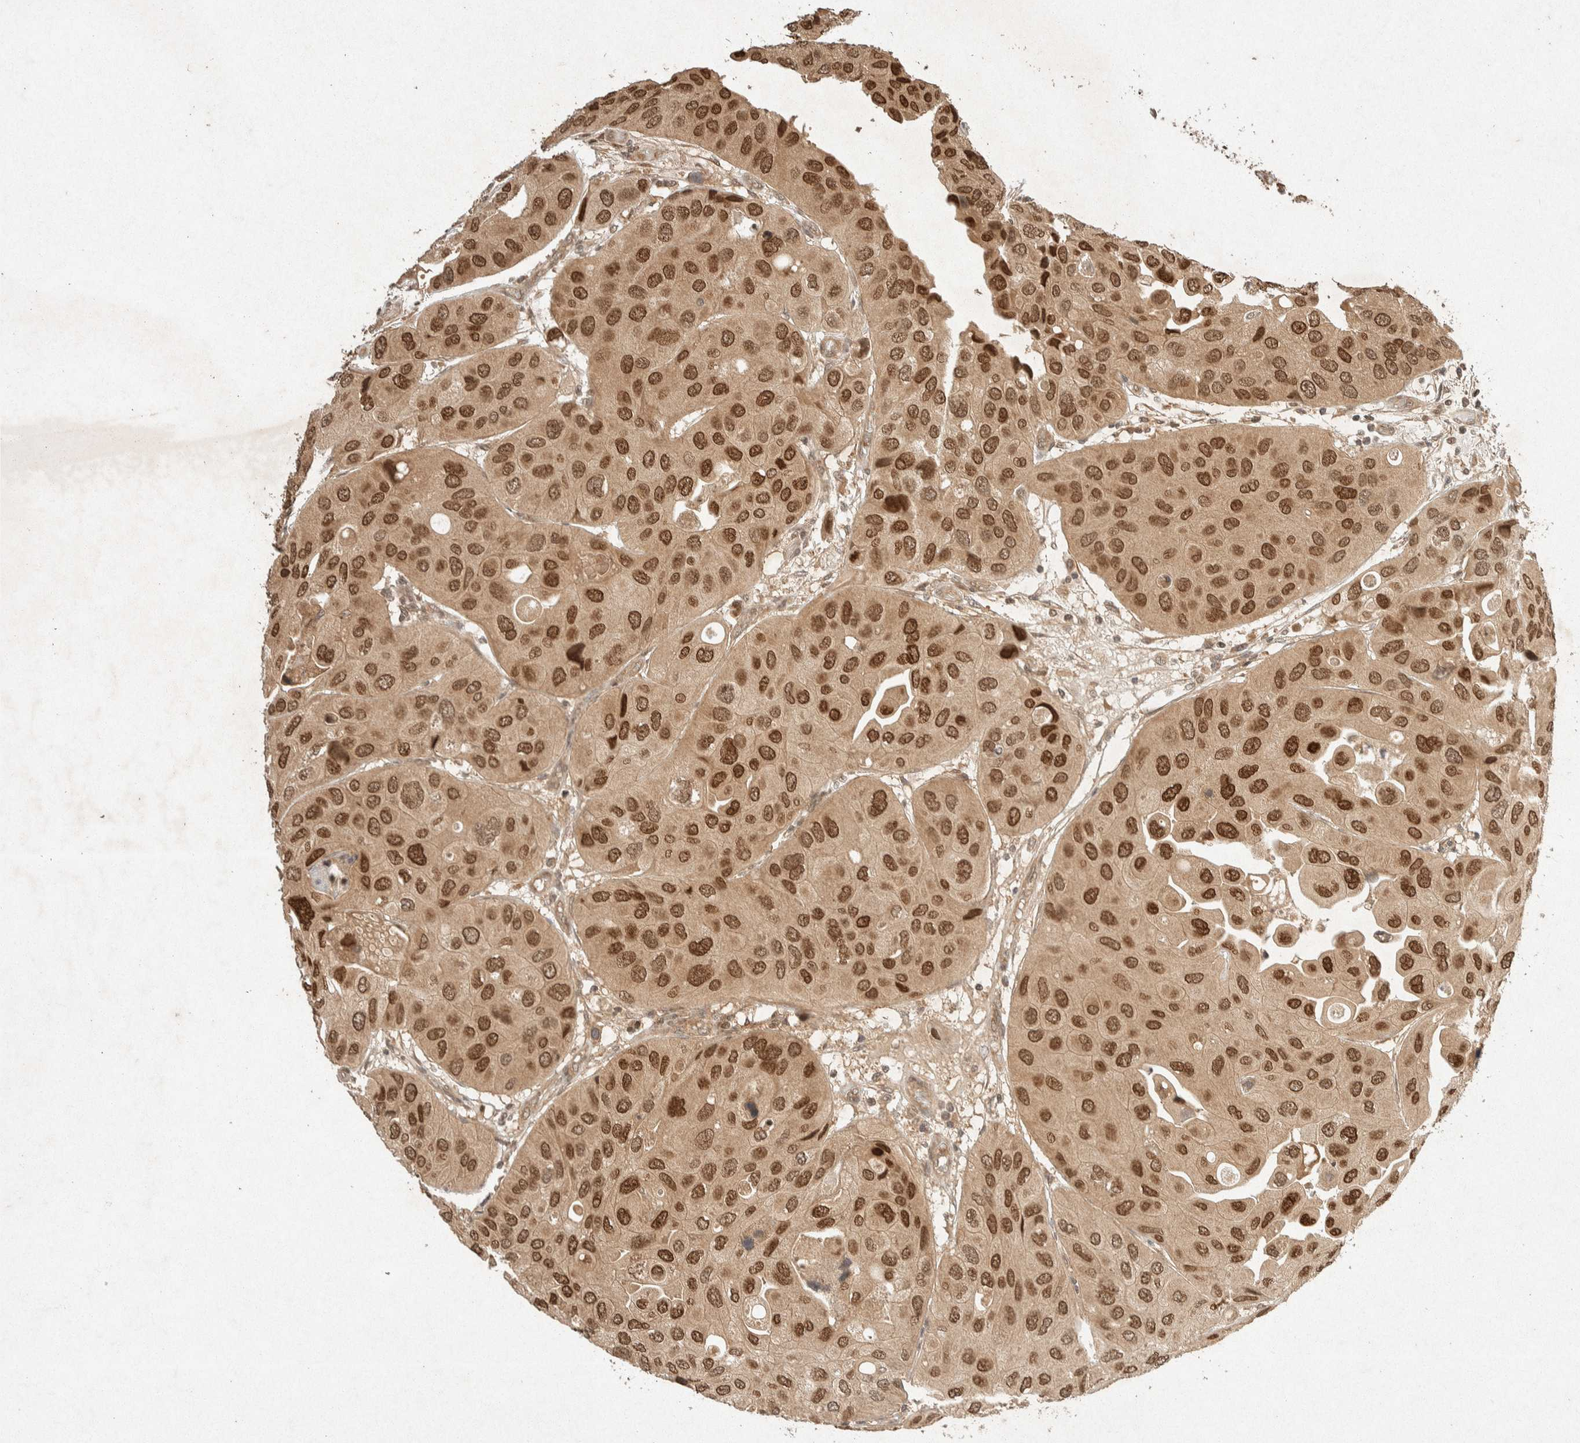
{"staining": {"intensity": "strong", "quantity": ">75%", "location": "cytoplasmic/membranous,nuclear"}, "tissue": "urothelial cancer", "cell_type": "Tumor cells", "image_type": "cancer", "snomed": [{"axis": "morphology", "description": "Urothelial carcinoma, High grade"}, {"axis": "topography", "description": "Urinary bladder"}], "caption": "This photomicrograph demonstrates IHC staining of urothelial carcinoma (high-grade), with high strong cytoplasmic/membranous and nuclear positivity in approximately >75% of tumor cells.", "gene": "THRA", "patient": {"sex": "female", "age": 64}}